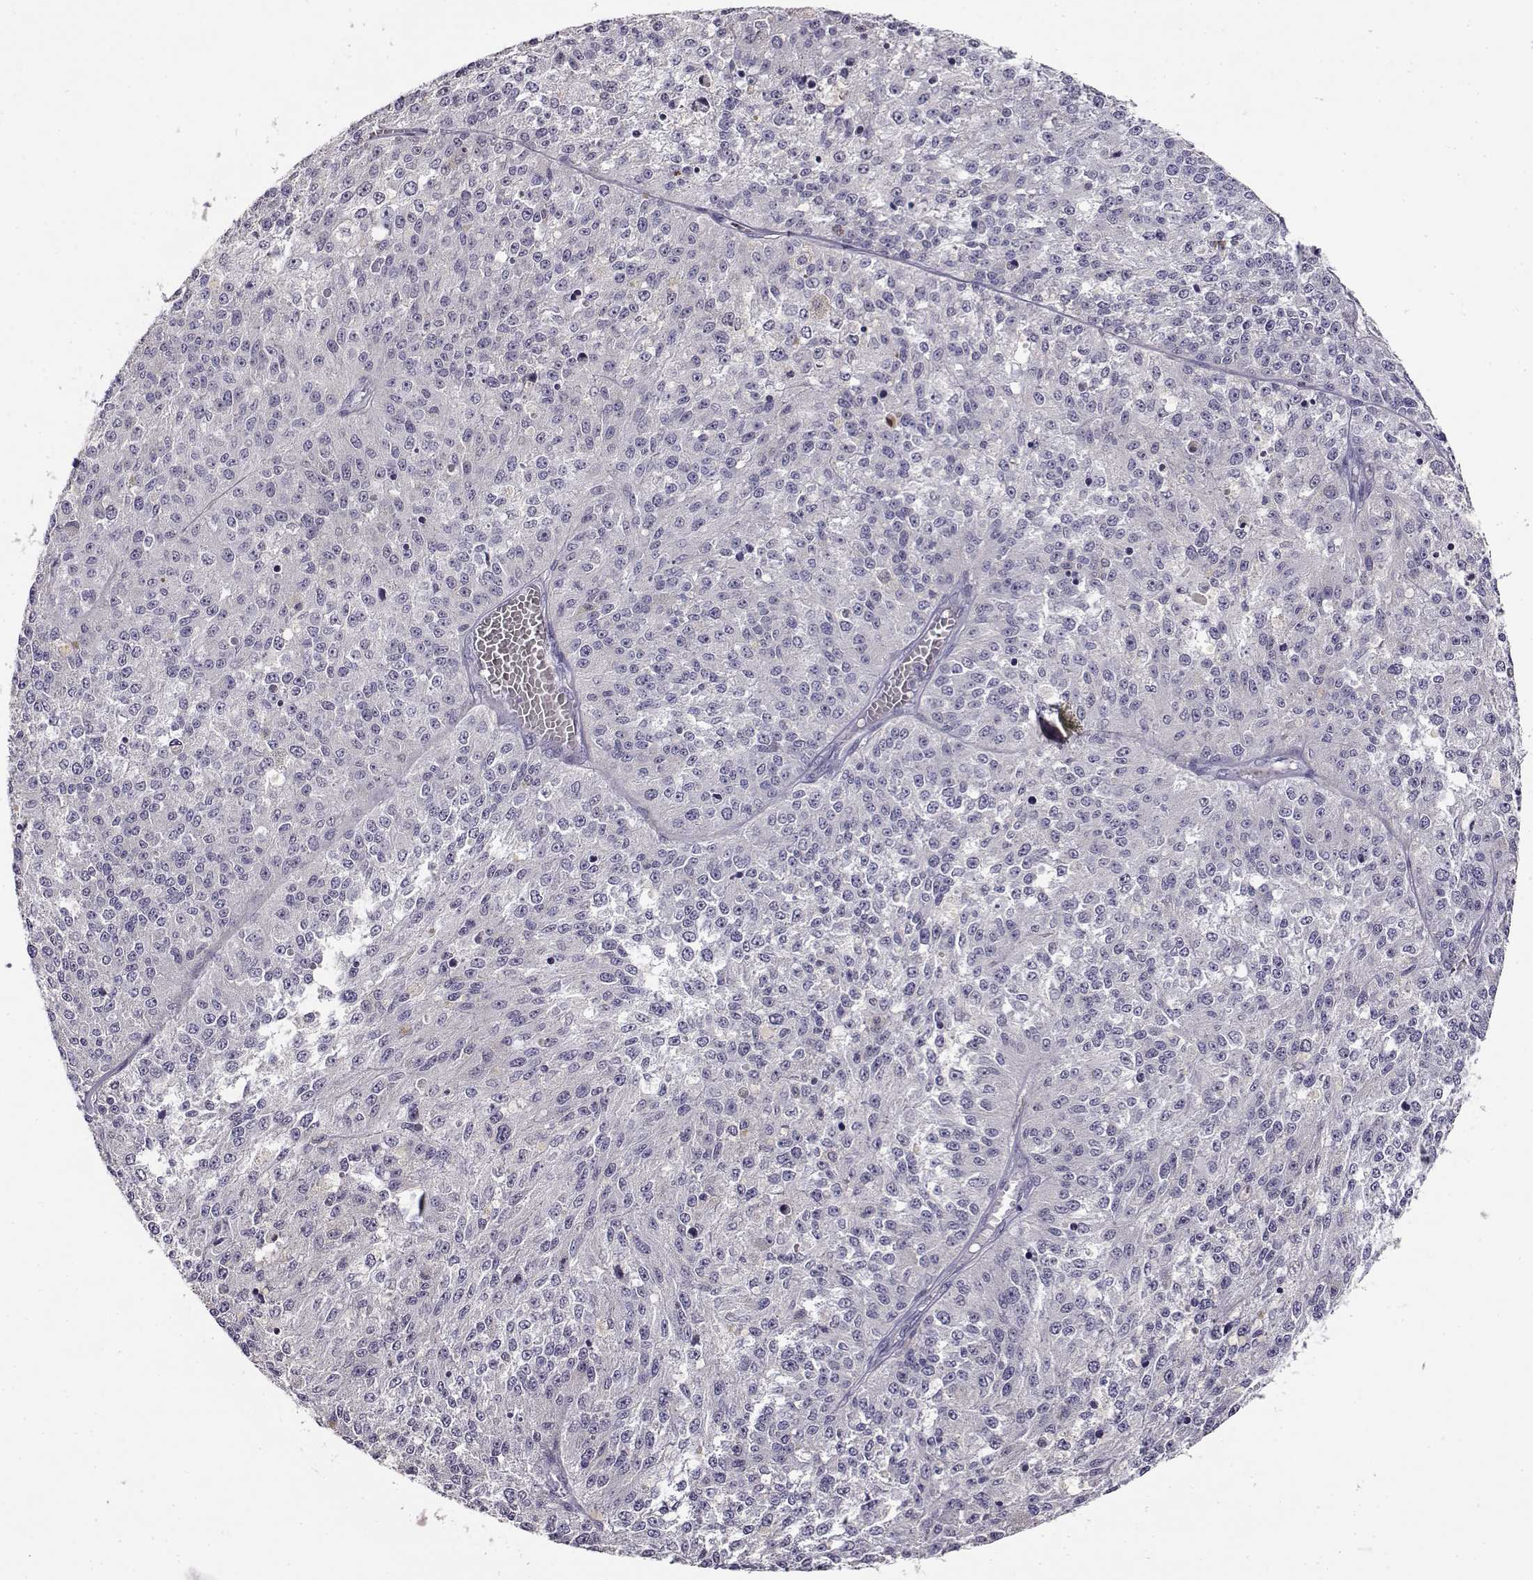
{"staining": {"intensity": "negative", "quantity": "none", "location": "none"}, "tissue": "melanoma", "cell_type": "Tumor cells", "image_type": "cancer", "snomed": [{"axis": "morphology", "description": "Malignant melanoma, Metastatic site"}, {"axis": "topography", "description": "Lymph node"}], "caption": "Tumor cells are negative for brown protein staining in malignant melanoma (metastatic site).", "gene": "RHOXF2", "patient": {"sex": "female", "age": 64}}